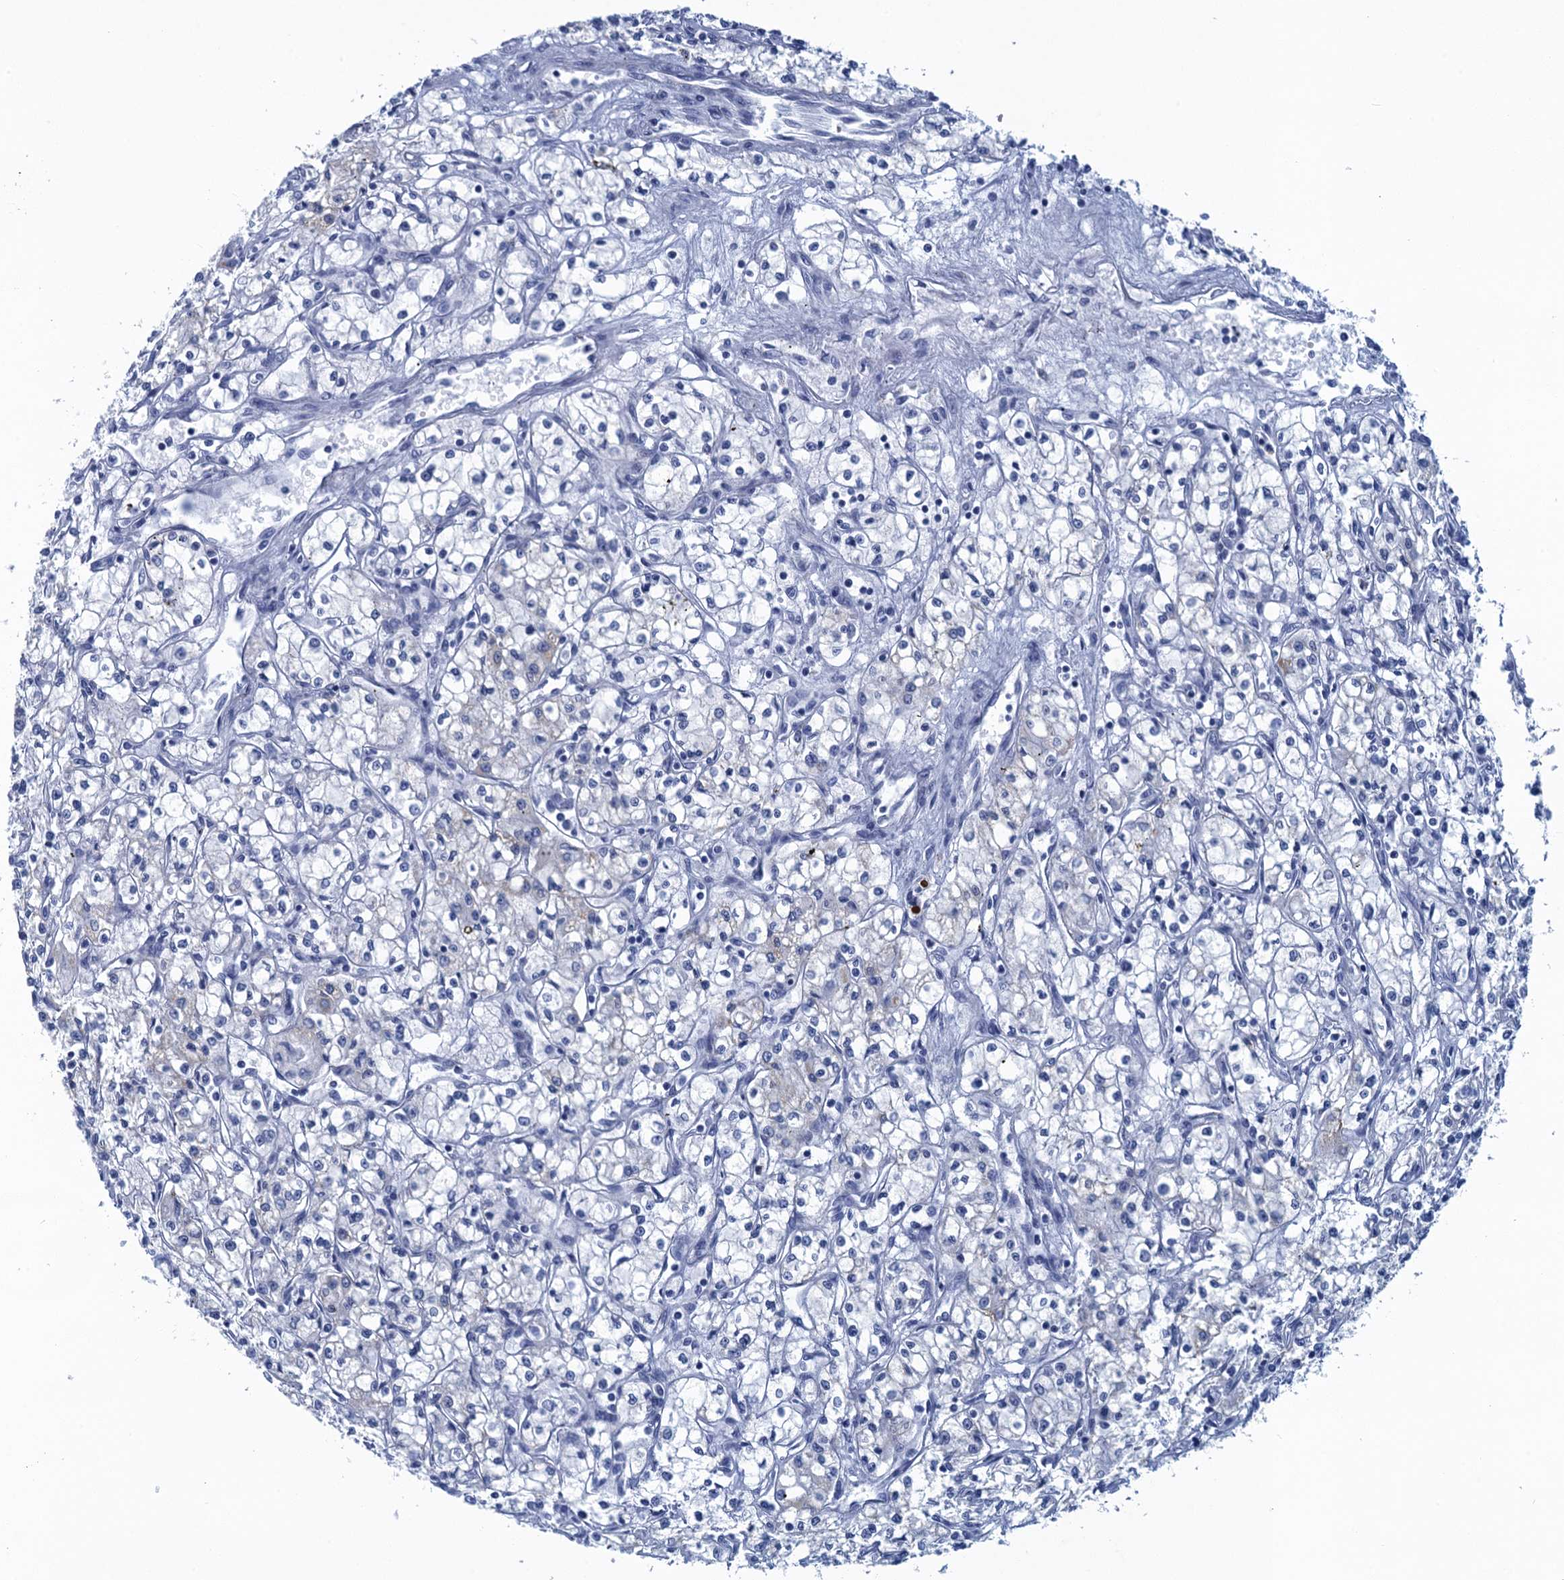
{"staining": {"intensity": "negative", "quantity": "none", "location": "none"}, "tissue": "renal cancer", "cell_type": "Tumor cells", "image_type": "cancer", "snomed": [{"axis": "morphology", "description": "Adenocarcinoma, NOS"}, {"axis": "topography", "description": "Kidney"}], "caption": "Protein analysis of adenocarcinoma (renal) reveals no significant positivity in tumor cells.", "gene": "SCEL", "patient": {"sex": "male", "age": 59}}